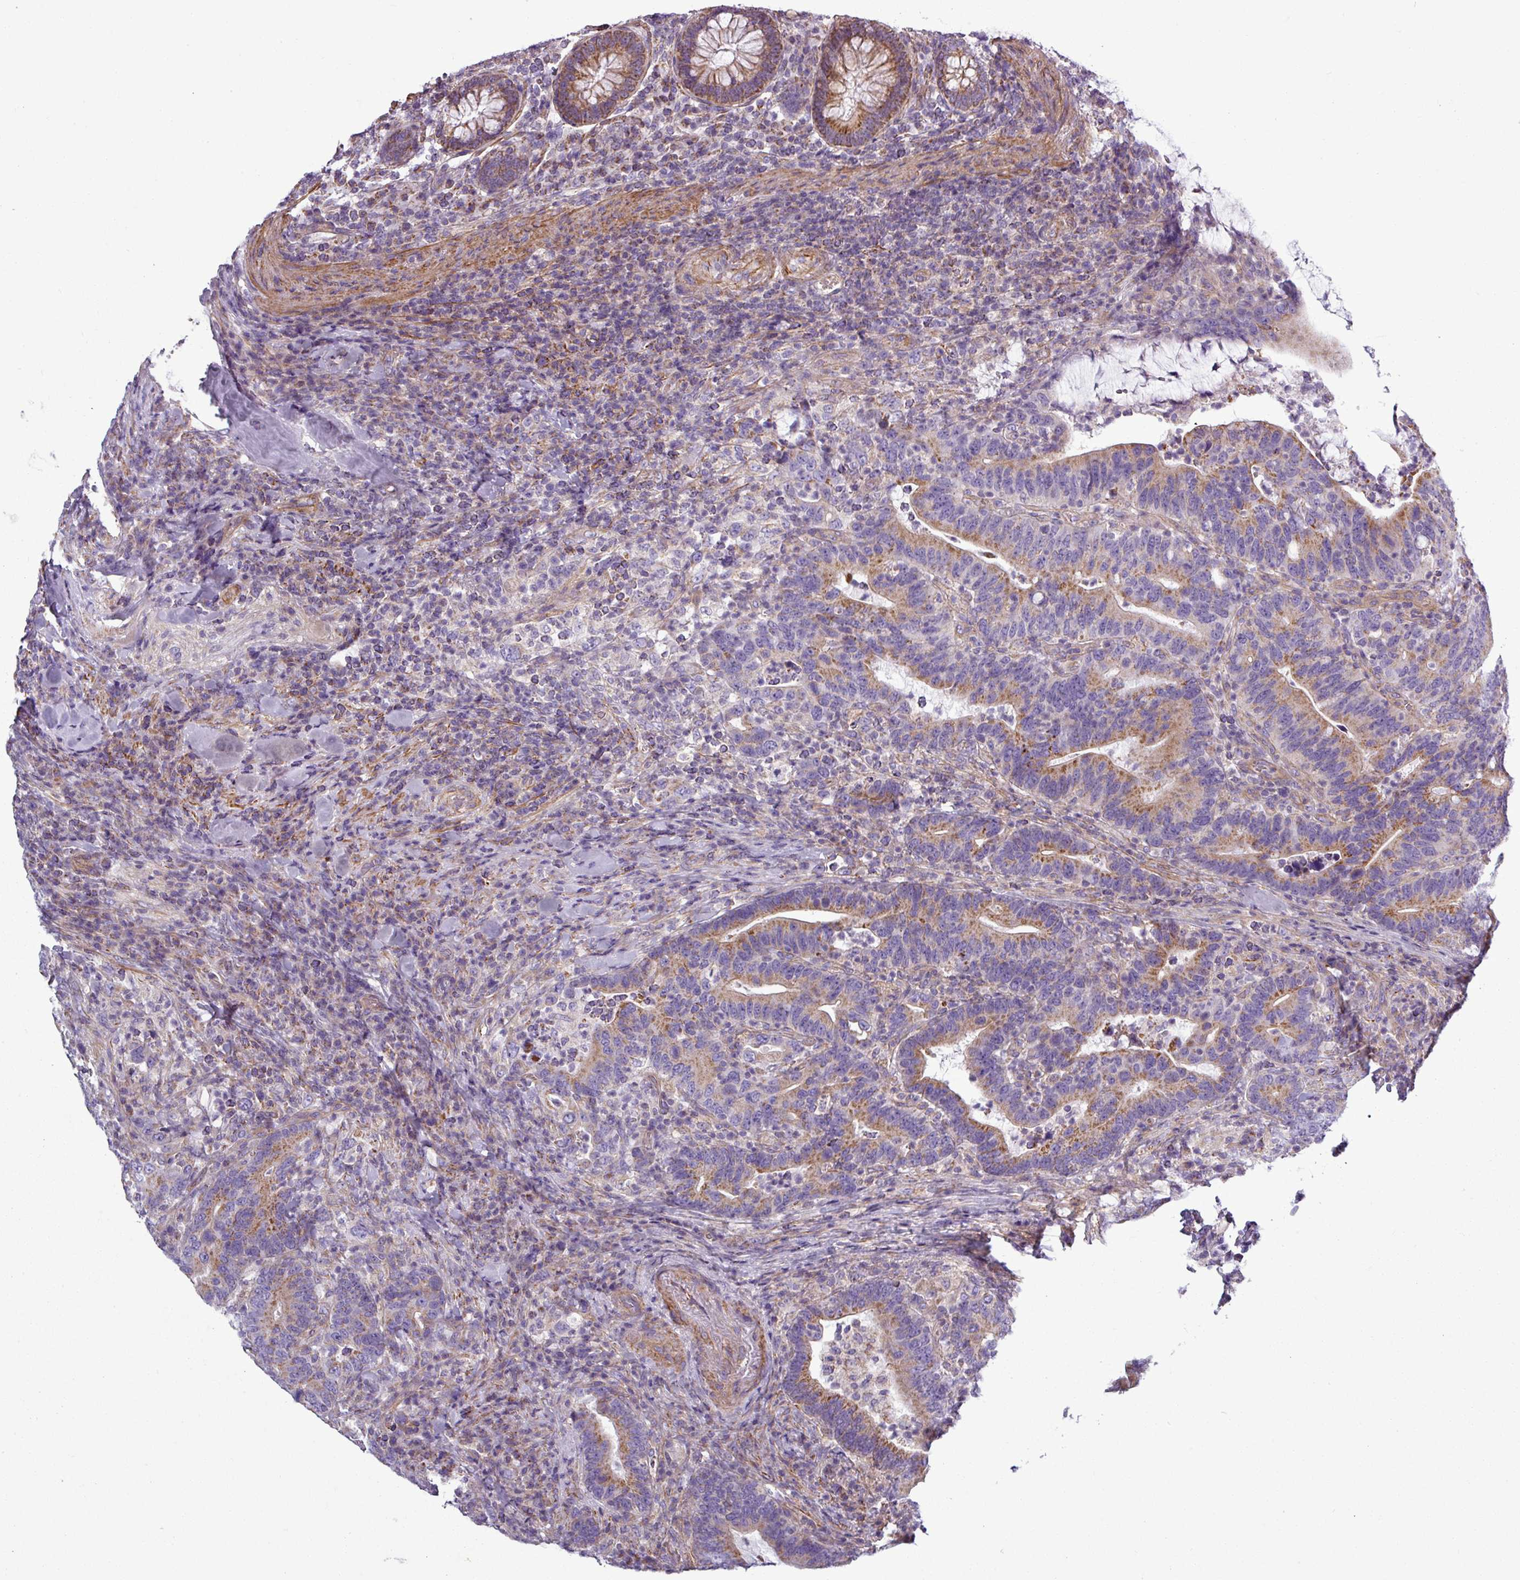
{"staining": {"intensity": "moderate", "quantity": "25%-75%", "location": "cytoplasmic/membranous"}, "tissue": "colorectal cancer", "cell_type": "Tumor cells", "image_type": "cancer", "snomed": [{"axis": "morphology", "description": "Adenocarcinoma, NOS"}, {"axis": "topography", "description": "Colon"}], "caption": "Immunohistochemical staining of colorectal adenocarcinoma exhibits medium levels of moderate cytoplasmic/membranous expression in approximately 25%-75% of tumor cells.", "gene": "BTN2A2", "patient": {"sex": "female", "age": 66}}